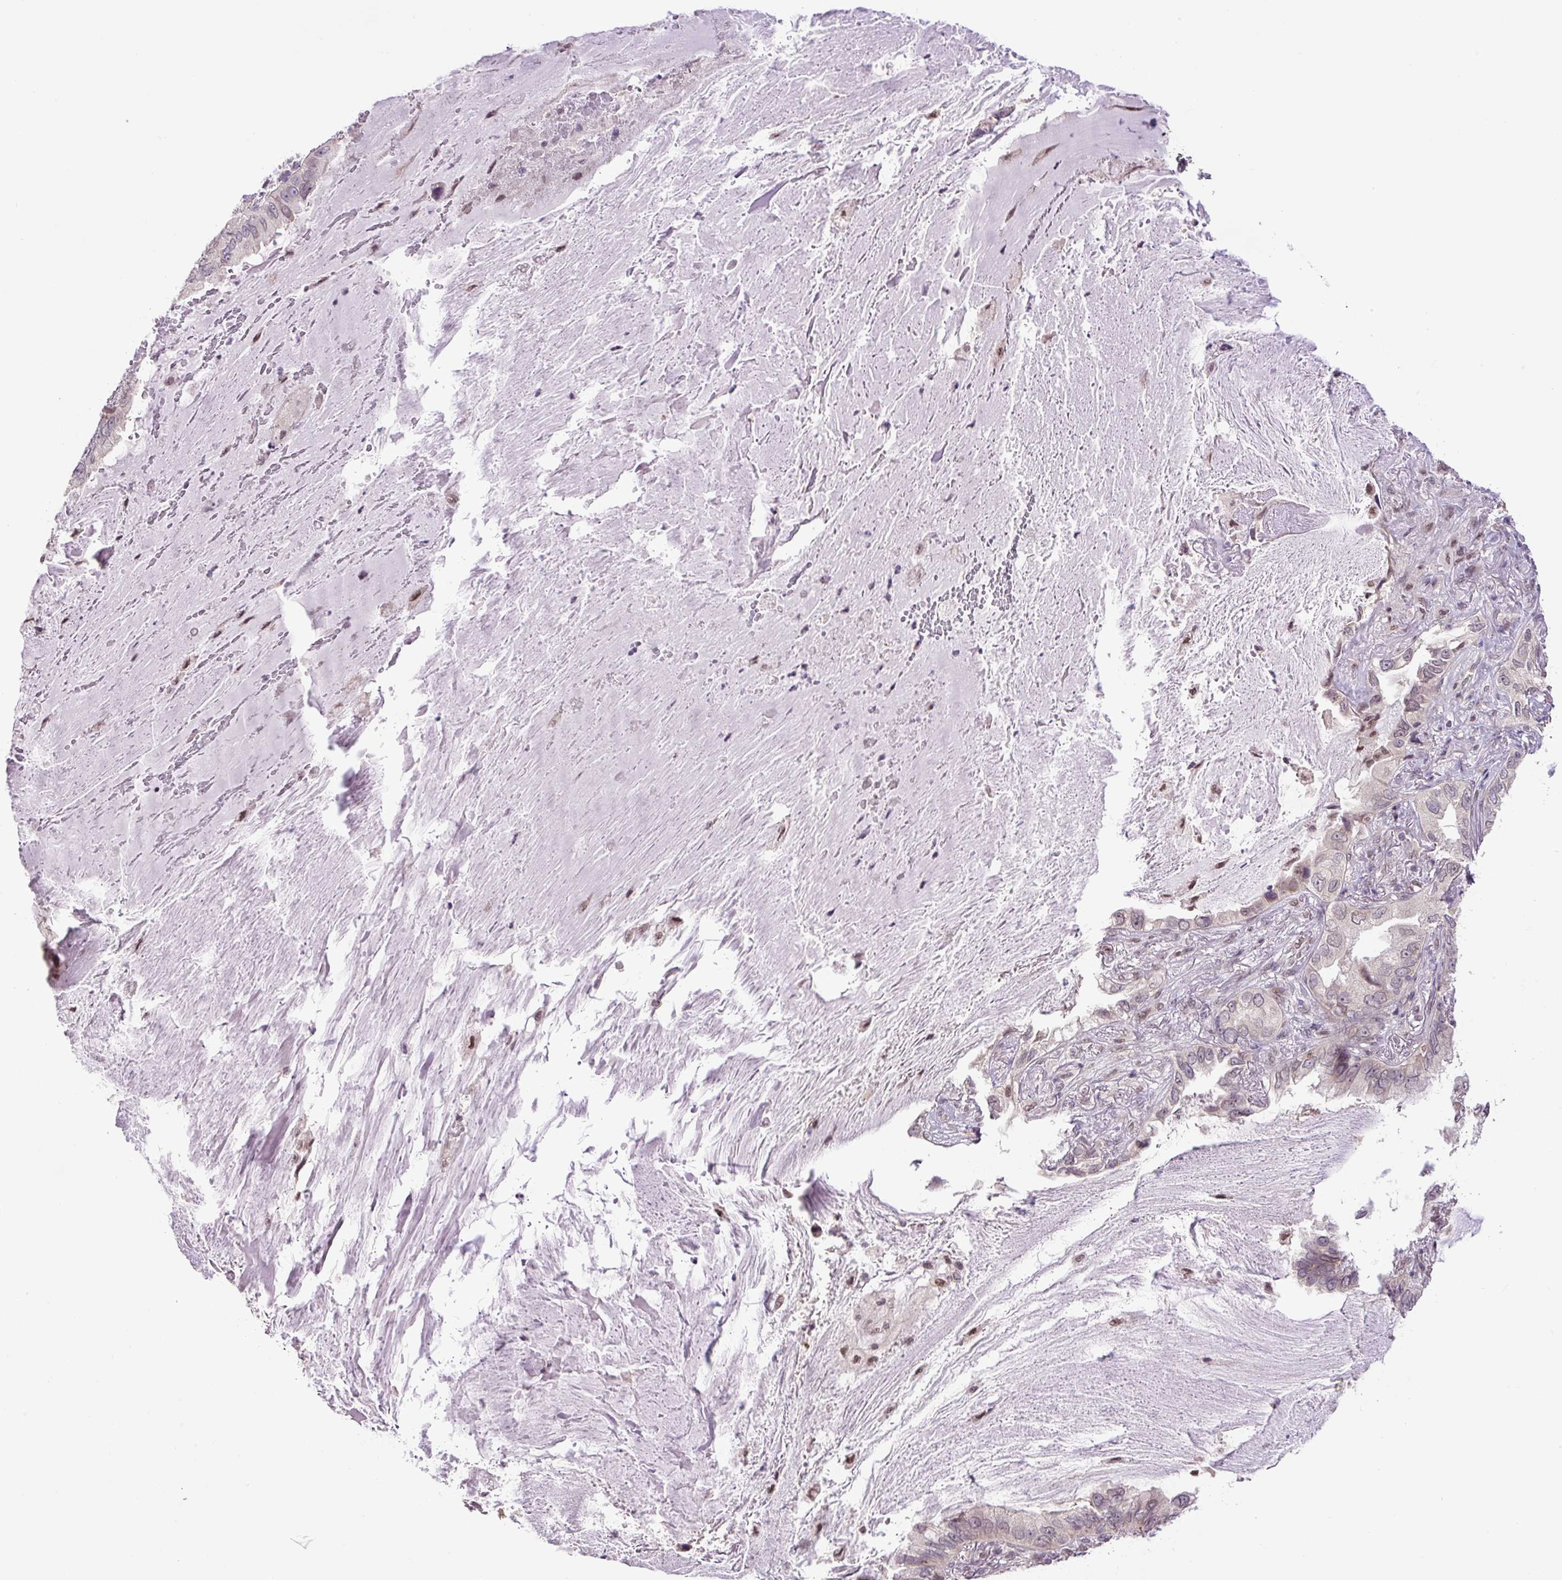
{"staining": {"intensity": "weak", "quantity": "<25%", "location": "nuclear"}, "tissue": "lung cancer", "cell_type": "Tumor cells", "image_type": "cancer", "snomed": [{"axis": "morphology", "description": "Adenocarcinoma, NOS"}, {"axis": "topography", "description": "Lung"}], "caption": "Tumor cells are negative for brown protein staining in adenocarcinoma (lung).", "gene": "KPNA1", "patient": {"sex": "female", "age": 69}}